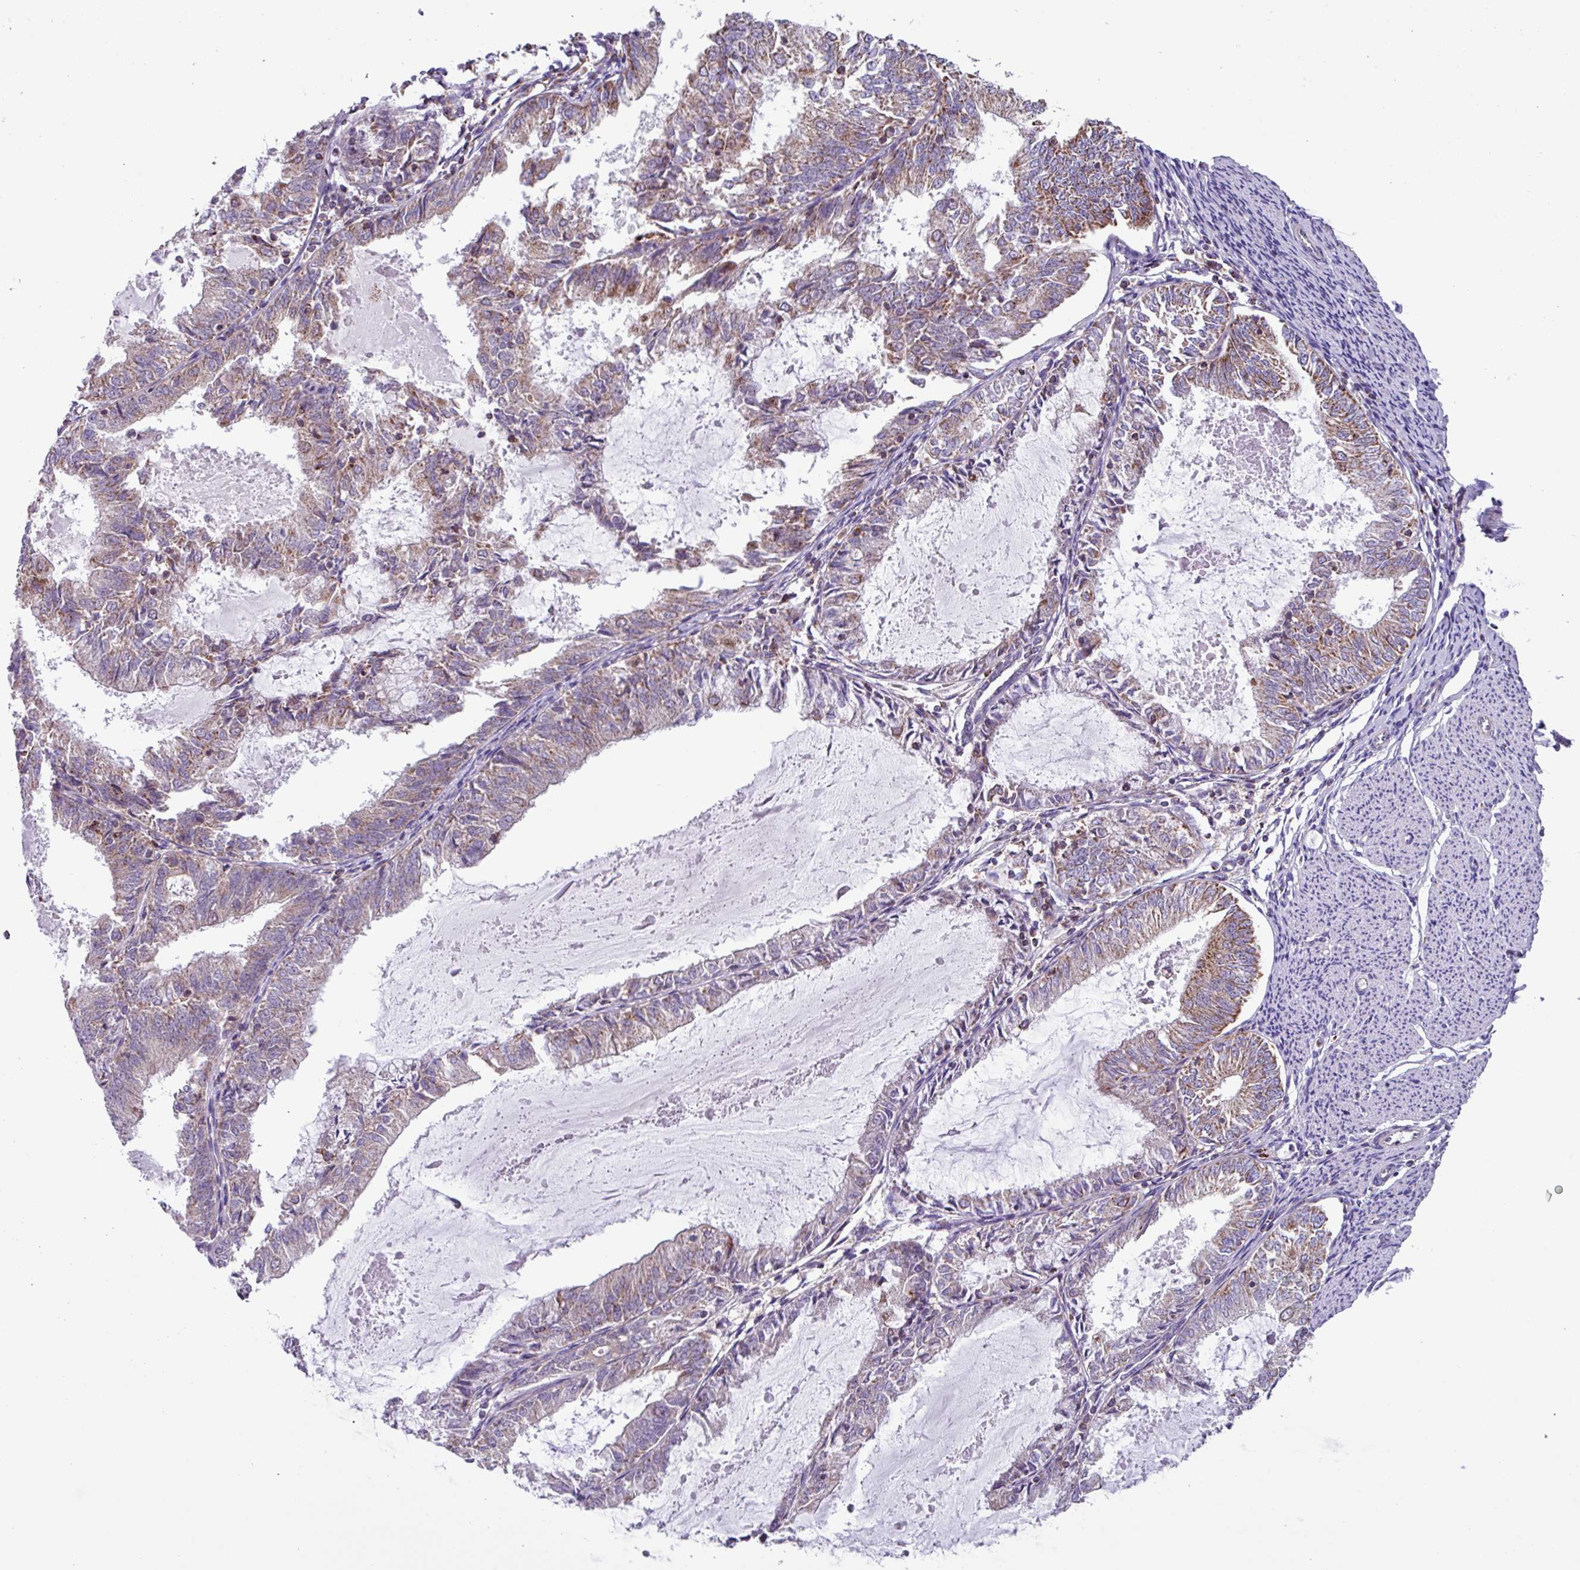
{"staining": {"intensity": "moderate", "quantity": "<25%", "location": "cytoplasmic/membranous"}, "tissue": "endometrial cancer", "cell_type": "Tumor cells", "image_type": "cancer", "snomed": [{"axis": "morphology", "description": "Adenocarcinoma, NOS"}, {"axis": "topography", "description": "Endometrium"}], "caption": "Immunohistochemistry (IHC) histopathology image of neoplastic tissue: human endometrial adenocarcinoma stained using immunohistochemistry (IHC) exhibits low levels of moderate protein expression localized specifically in the cytoplasmic/membranous of tumor cells, appearing as a cytoplasmic/membranous brown color.", "gene": "AKIRIN1", "patient": {"sex": "female", "age": 57}}